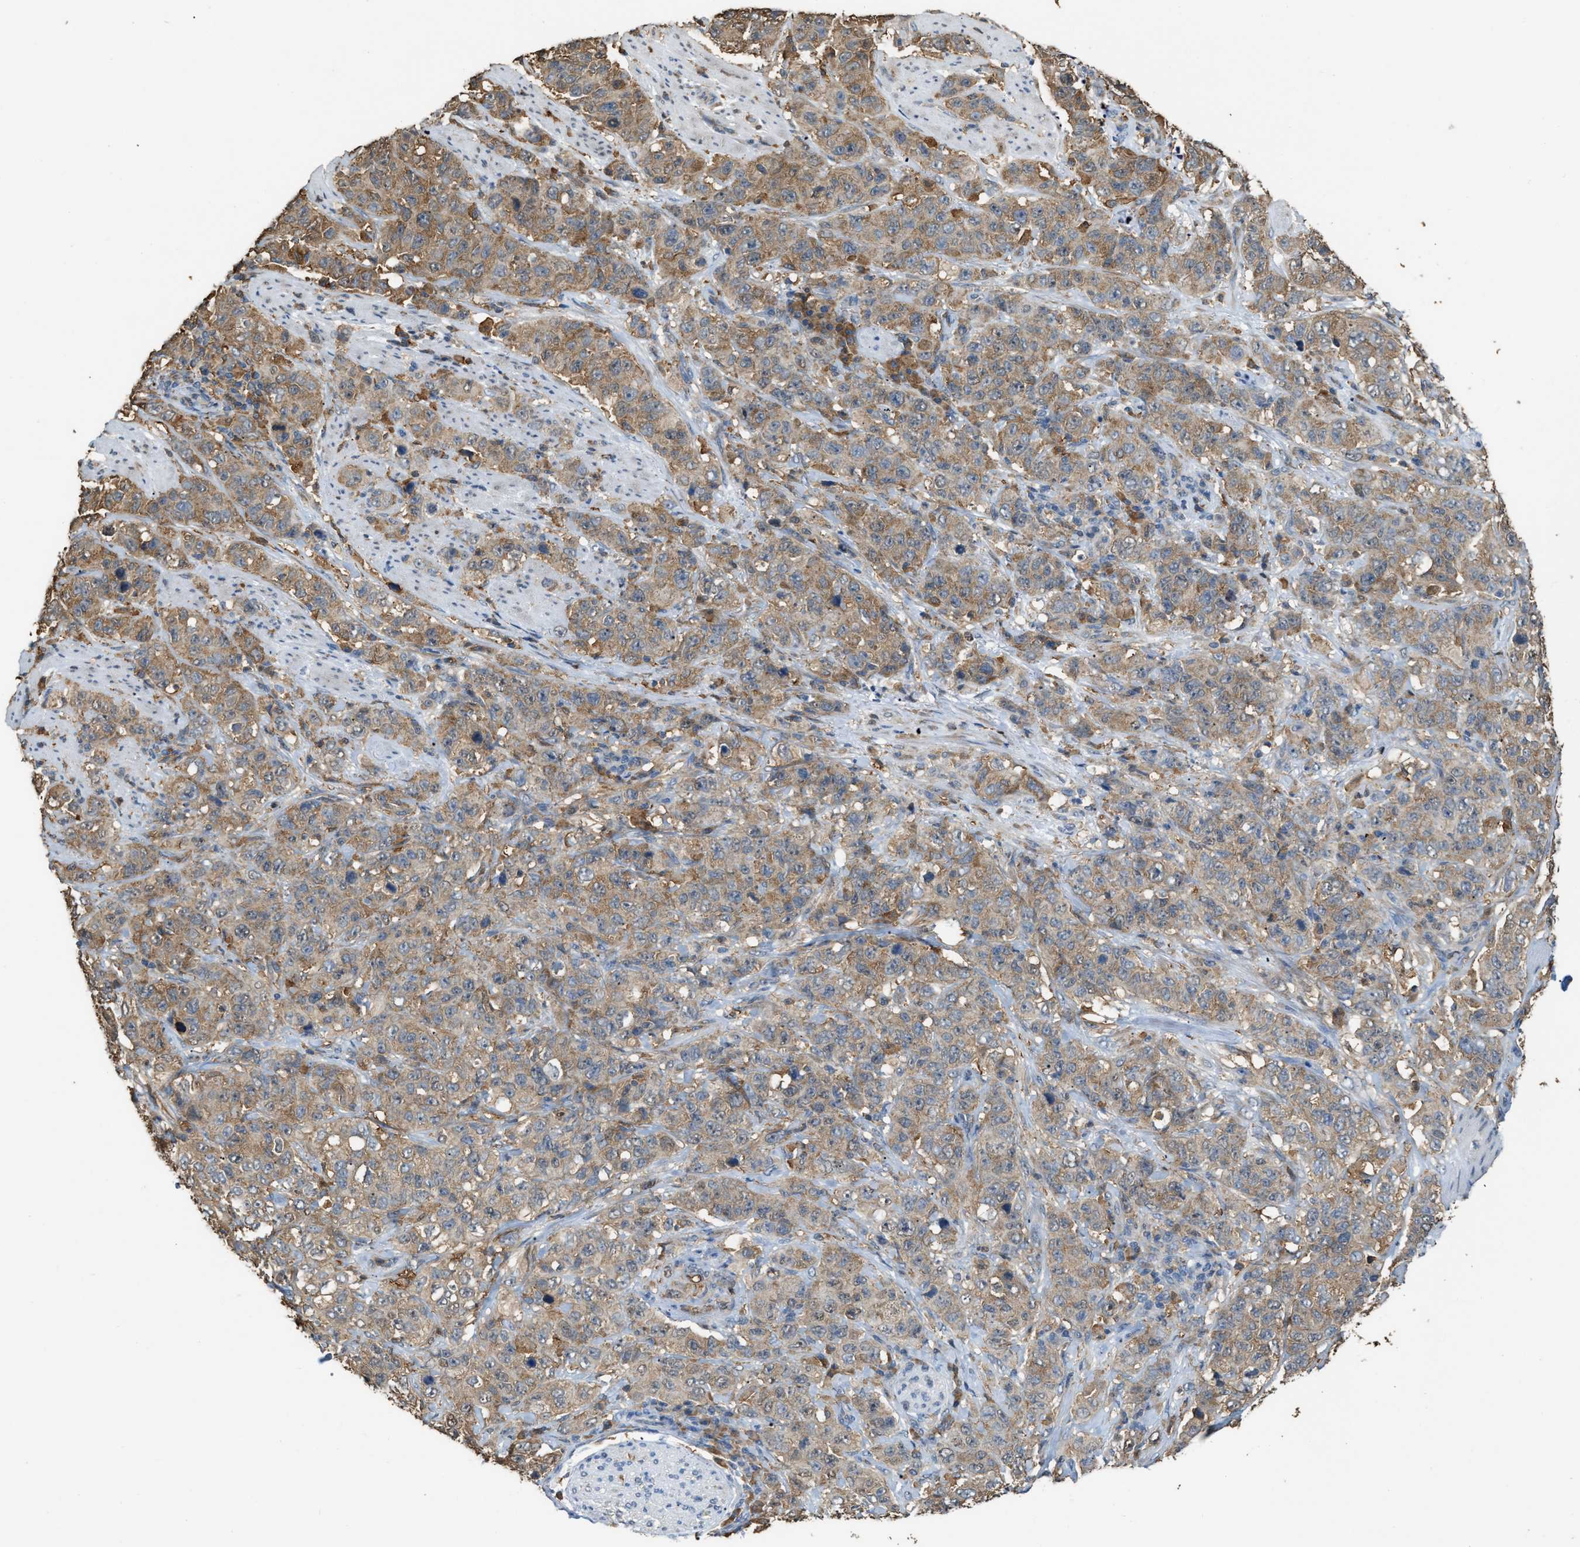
{"staining": {"intensity": "moderate", "quantity": ">75%", "location": "cytoplasmic/membranous"}, "tissue": "stomach cancer", "cell_type": "Tumor cells", "image_type": "cancer", "snomed": [{"axis": "morphology", "description": "Adenocarcinoma, NOS"}, {"axis": "topography", "description": "Stomach"}], "caption": "Moderate cytoplasmic/membranous staining is present in about >75% of tumor cells in stomach cancer.", "gene": "GCN1", "patient": {"sex": "male", "age": 48}}